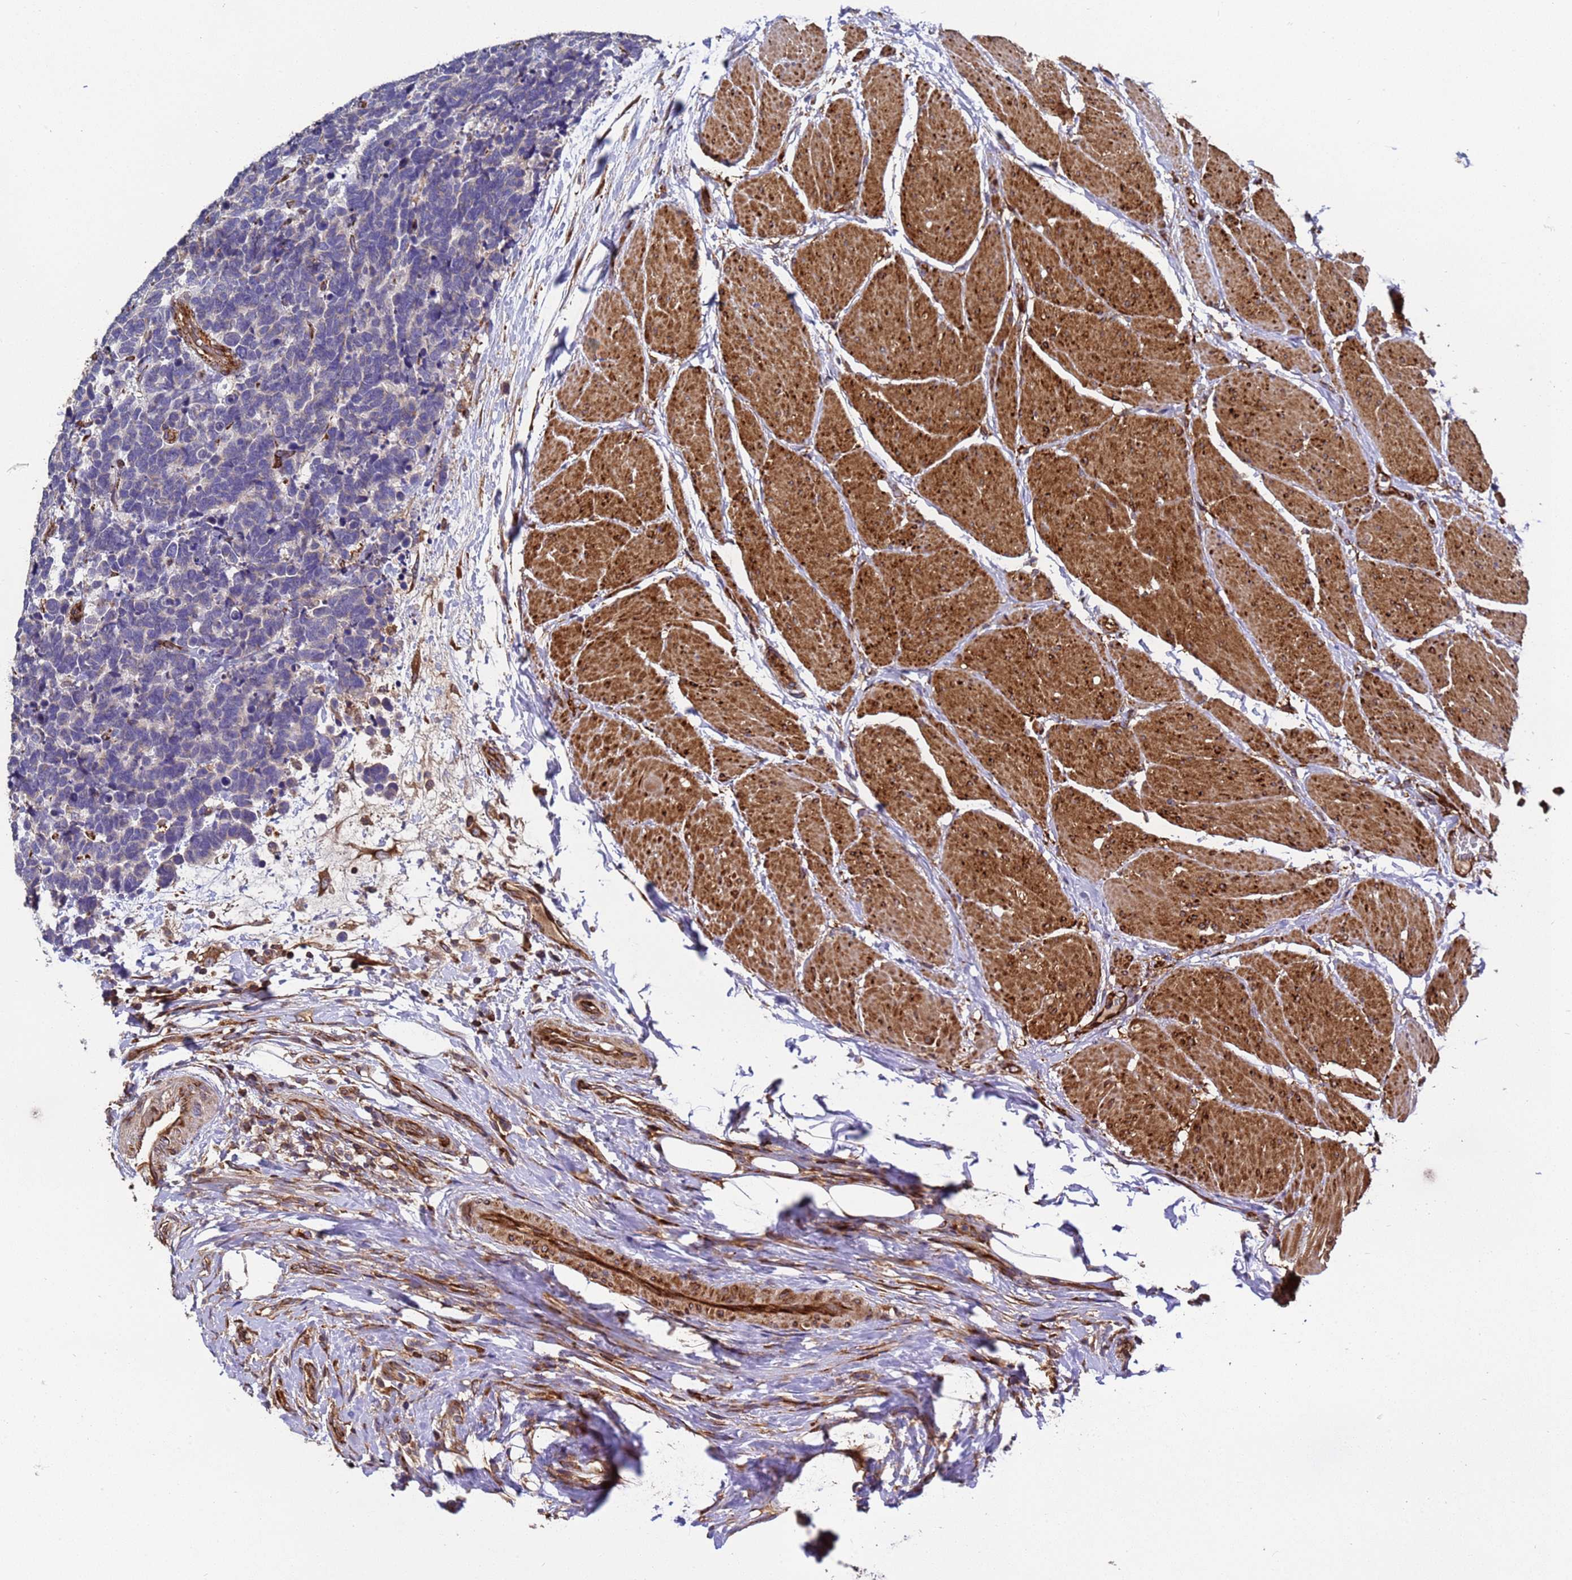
{"staining": {"intensity": "negative", "quantity": "none", "location": "none"}, "tissue": "carcinoid", "cell_type": "Tumor cells", "image_type": "cancer", "snomed": [{"axis": "morphology", "description": "Carcinoma, NOS"}, {"axis": "morphology", "description": "Carcinoid, malignant, NOS"}, {"axis": "topography", "description": "Urinary bladder"}], "caption": "Carcinoid was stained to show a protein in brown. There is no significant expression in tumor cells. (DAB (3,3'-diaminobenzidine) IHC, high magnification).", "gene": "MOCS1", "patient": {"sex": "male", "age": 57}}